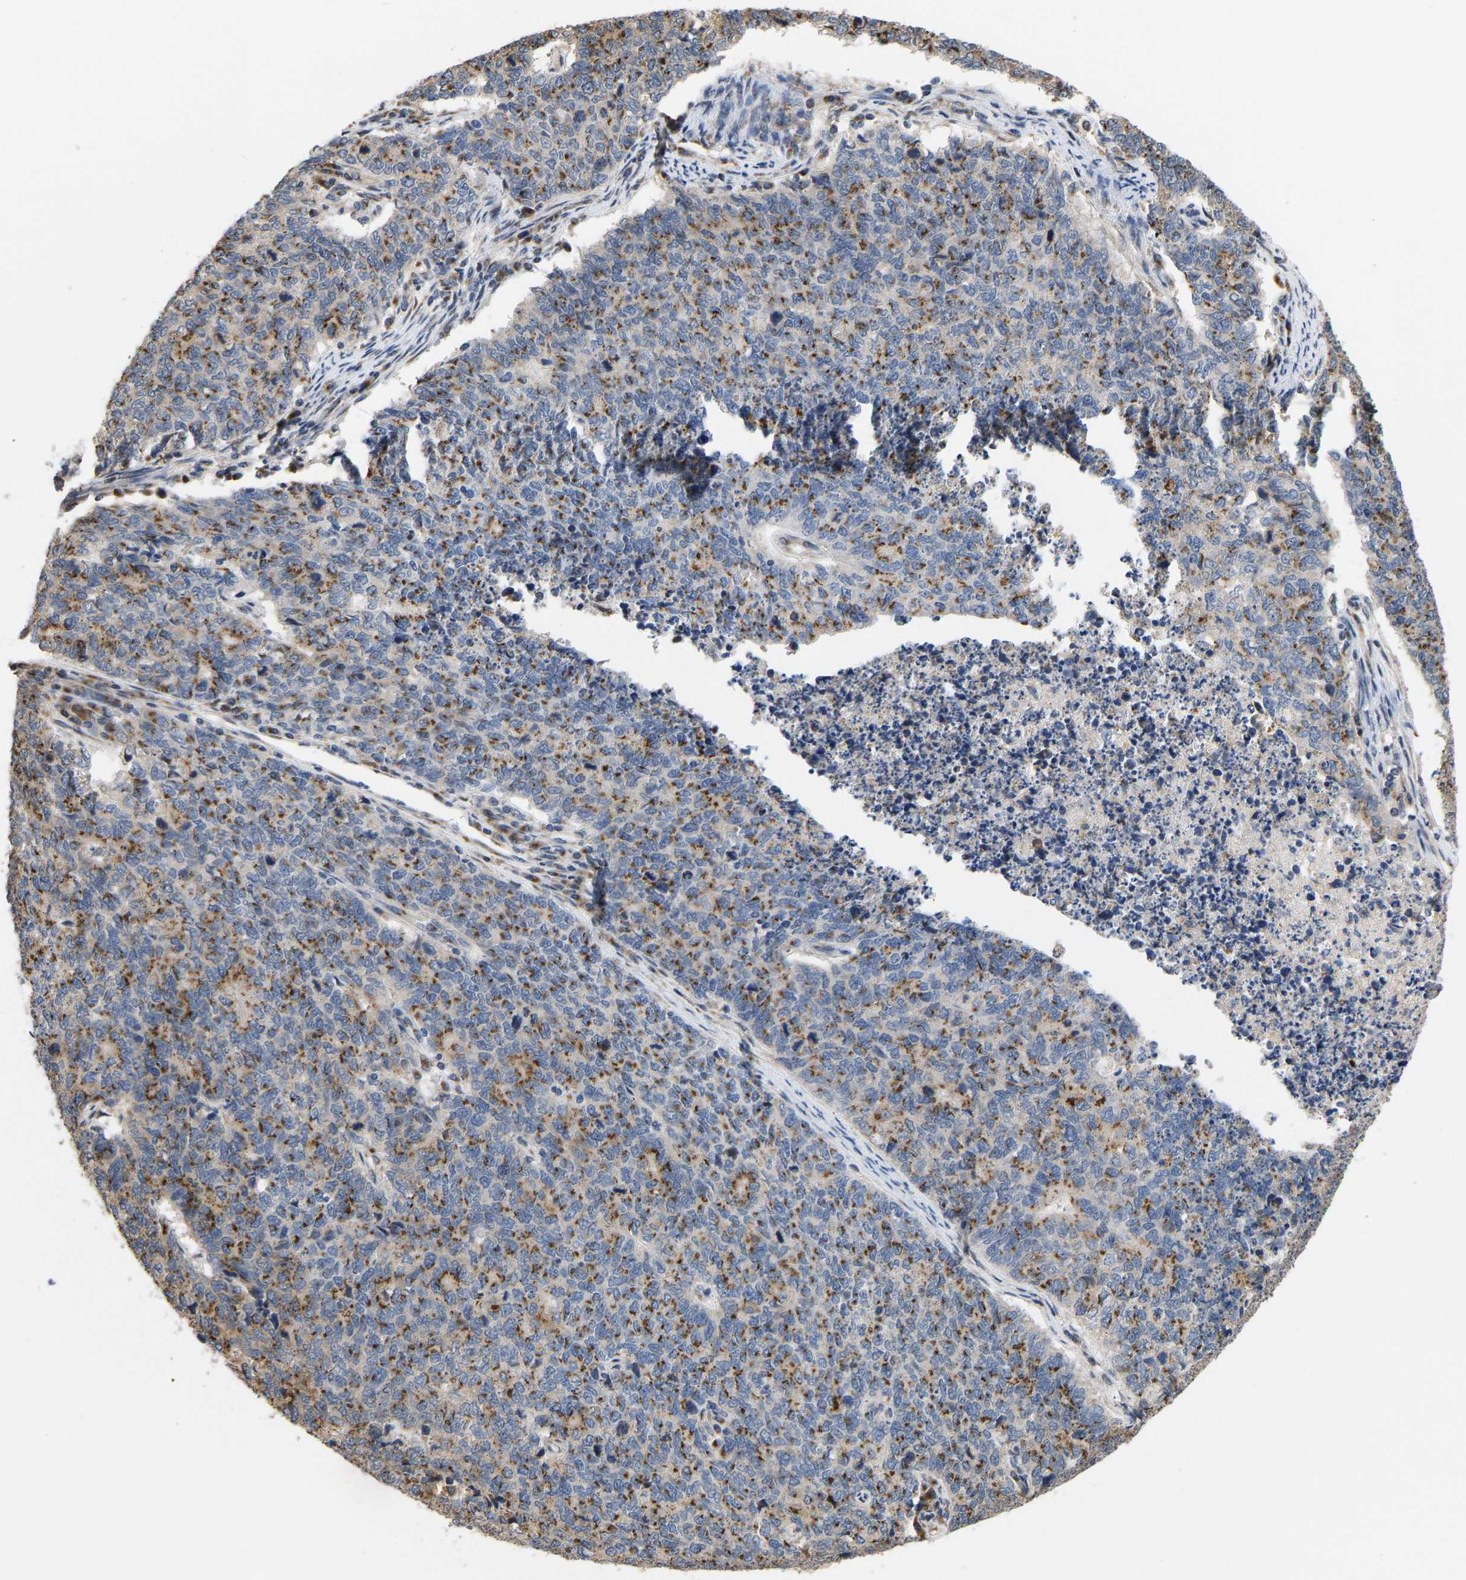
{"staining": {"intensity": "moderate", "quantity": ">75%", "location": "cytoplasmic/membranous"}, "tissue": "cervical cancer", "cell_type": "Tumor cells", "image_type": "cancer", "snomed": [{"axis": "morphology", "description": "Squamous cell carcinoma, NOS"}, {"axis": "topography", "description": "Cervix"}], "caption": "This is an image of immunohistochemistry (IHC) staining of cervical cancer (squamous cell carcinoma), which shows moderate staining in the cytoplasmic/membranous of tumor cells.", "gene": "YIPF4", "patient": {"sex": "female", "age": 63}}